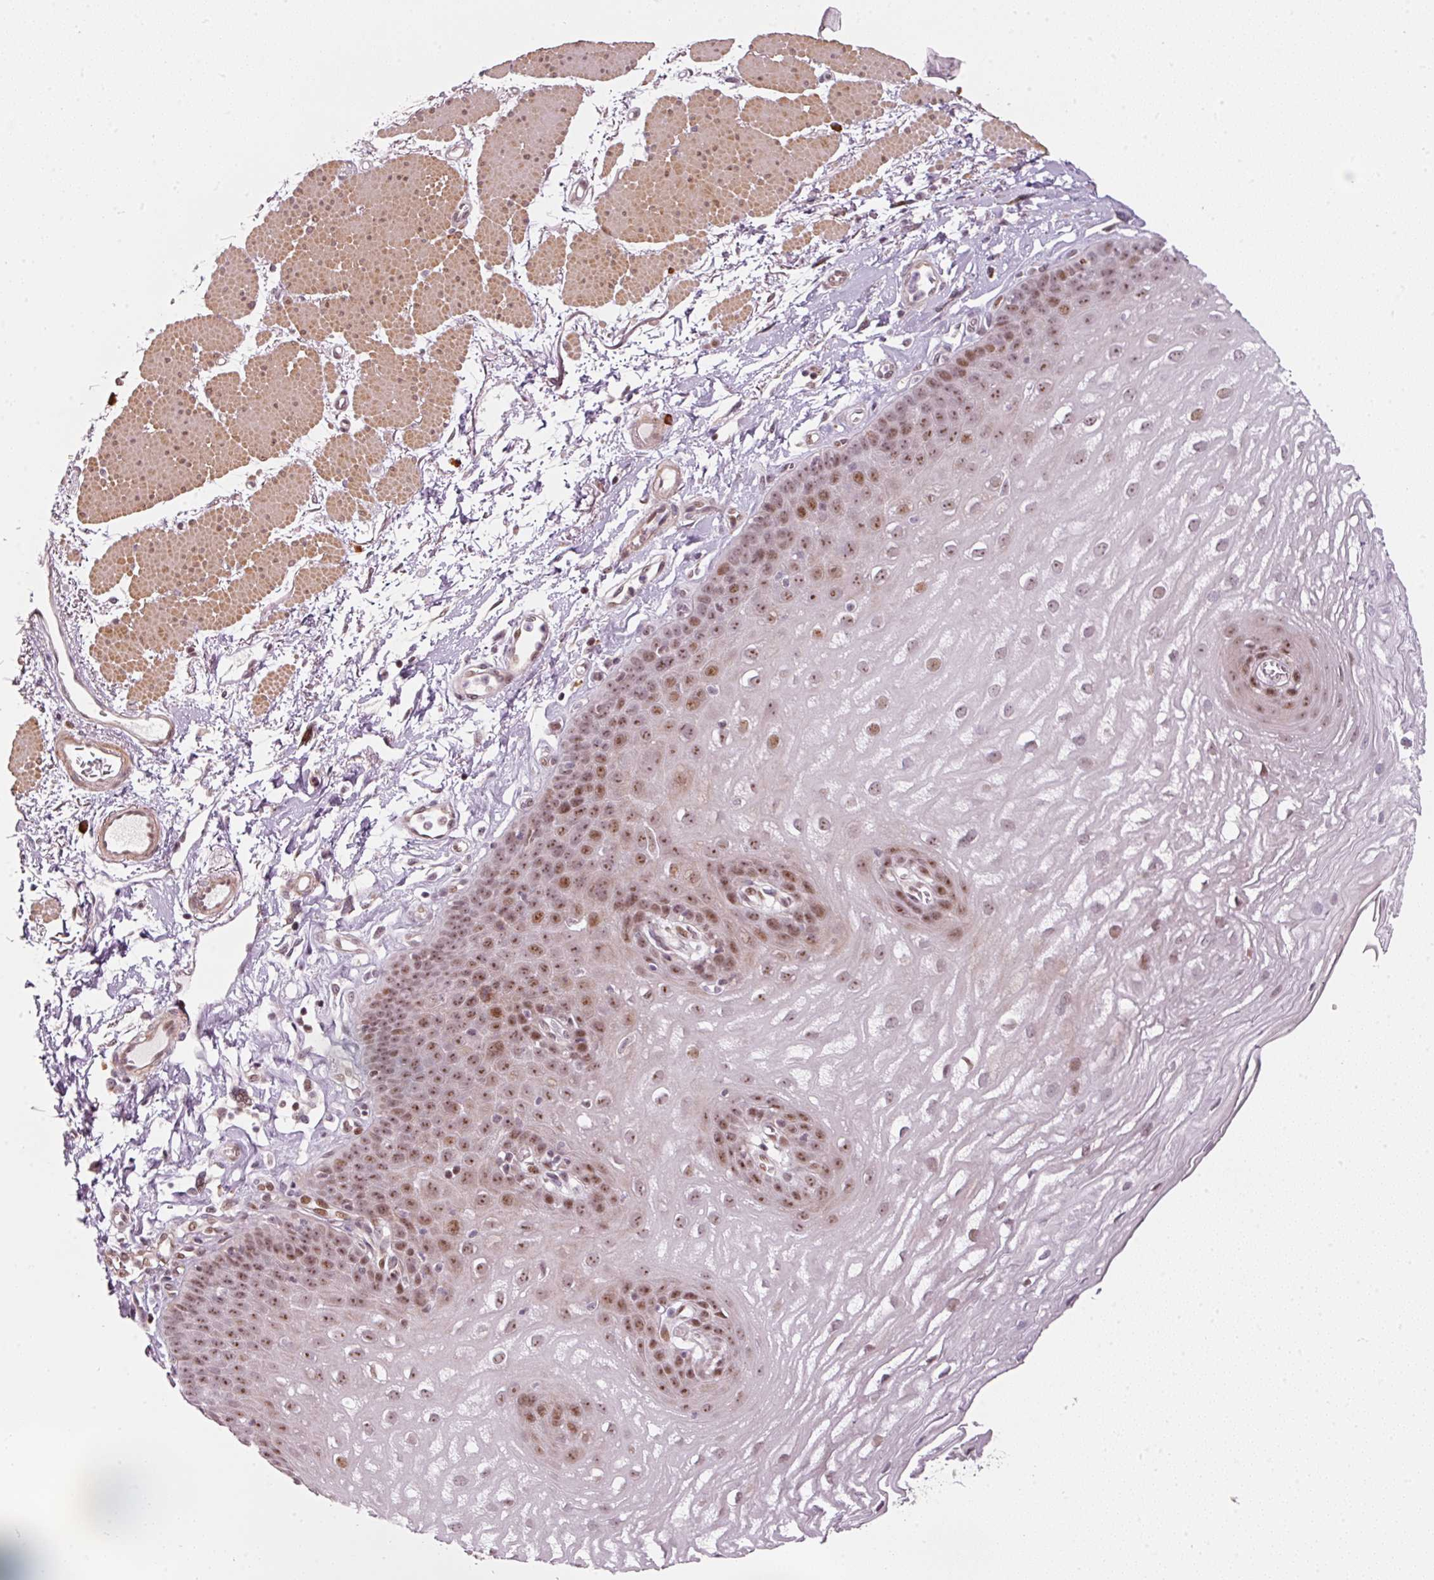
{"staining": {"intensity": "moderate", "quantity": ">75%", "location": "nuclear"}, "tissue": "esophagus", "cell_type": "Squamous epithelial cells", "image_type": "normal", "snomed": [{"axis": "morphology", "description": "Normal tissue, NOS"}, {"axis": "topography", "description": "Esophagus"}], "caption": "Moderate nuclear protein staining is present in about >75% of squamous epithelial cells in esophagus. Using DAB (brown) and hematoxylin (blue) stains, captured at high magnification using brightfield microscopy.", "gene": "MXRA8", "patient": {"sex": "female", "age": 81}}